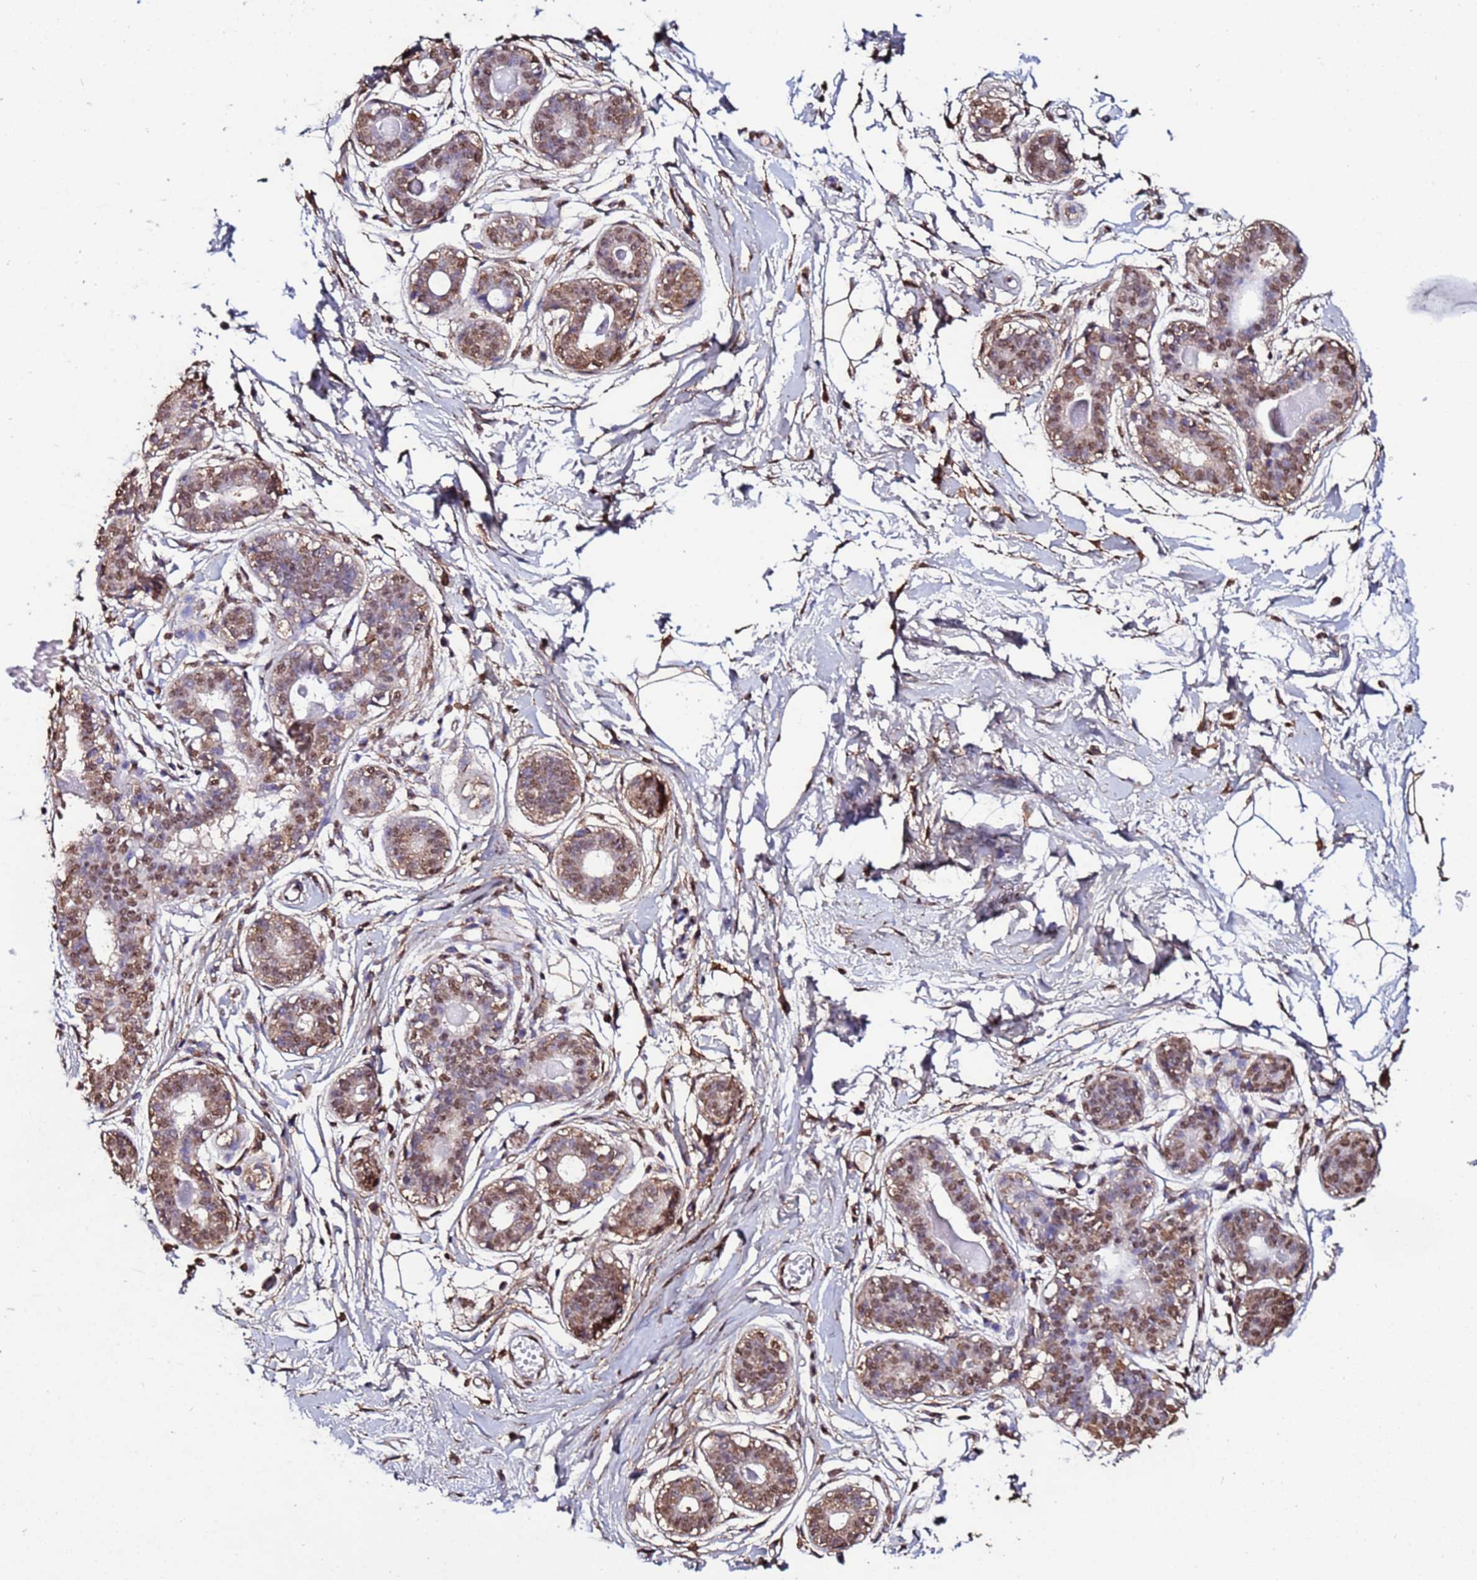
{"staining": {"intensity": "negative", "quantity": "none", "location": "none"}, "tissue": "breast", "cell_type": "Adipocytes", "image_type": "normal", "snomed": [{"axis": "morphology", "description": "Normal tissue, NOS"}, {"axis": "topography", "description": "Breast"}], "caption": "DAB immunohistochemical staining of normal breast displays no significant positivity in adipocytes.", "gene": "TRIP6", "patient": {"sex": "female", "age": 45}}